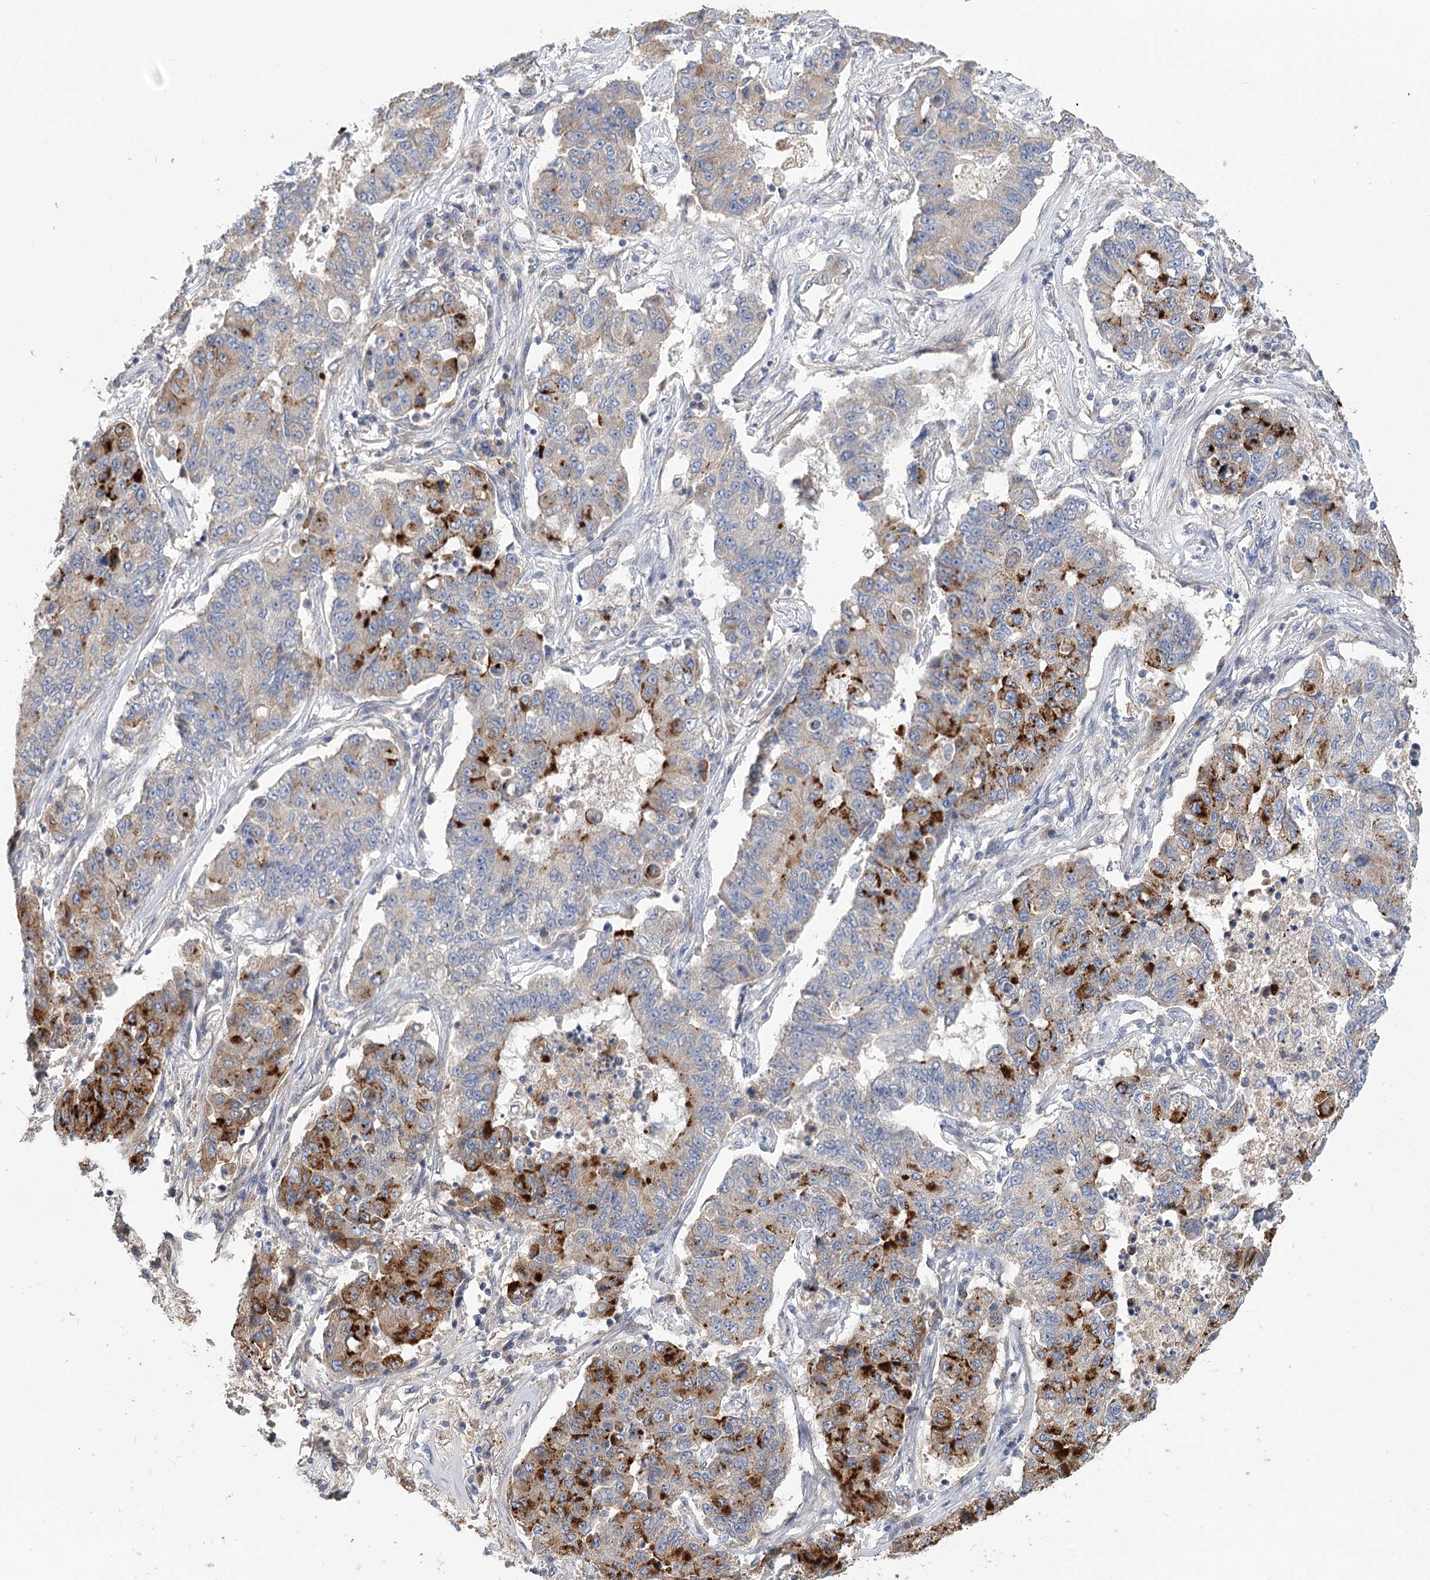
{"staining": {"intensity": "strong", "quantity": "25%-75%", "location": "cytoplasmic/membranous"}, "tissue": "lung cancer", "cell_type": "Tumor cells", "image_type": "cancer", "snomed": [{"axis": "morphology", "description": "Squamous cell carcinoma, NOS"}, {"axis": "topography", "description": "Lung"}], "caption": "Lung cancer was stained to show a protein in brown. There is high levels of strong cytoplasmic/membranous staining in about 25%-75% of tumor cells.", "gene": "PBLD", "patient": {"sex": "male", "age": 74}}